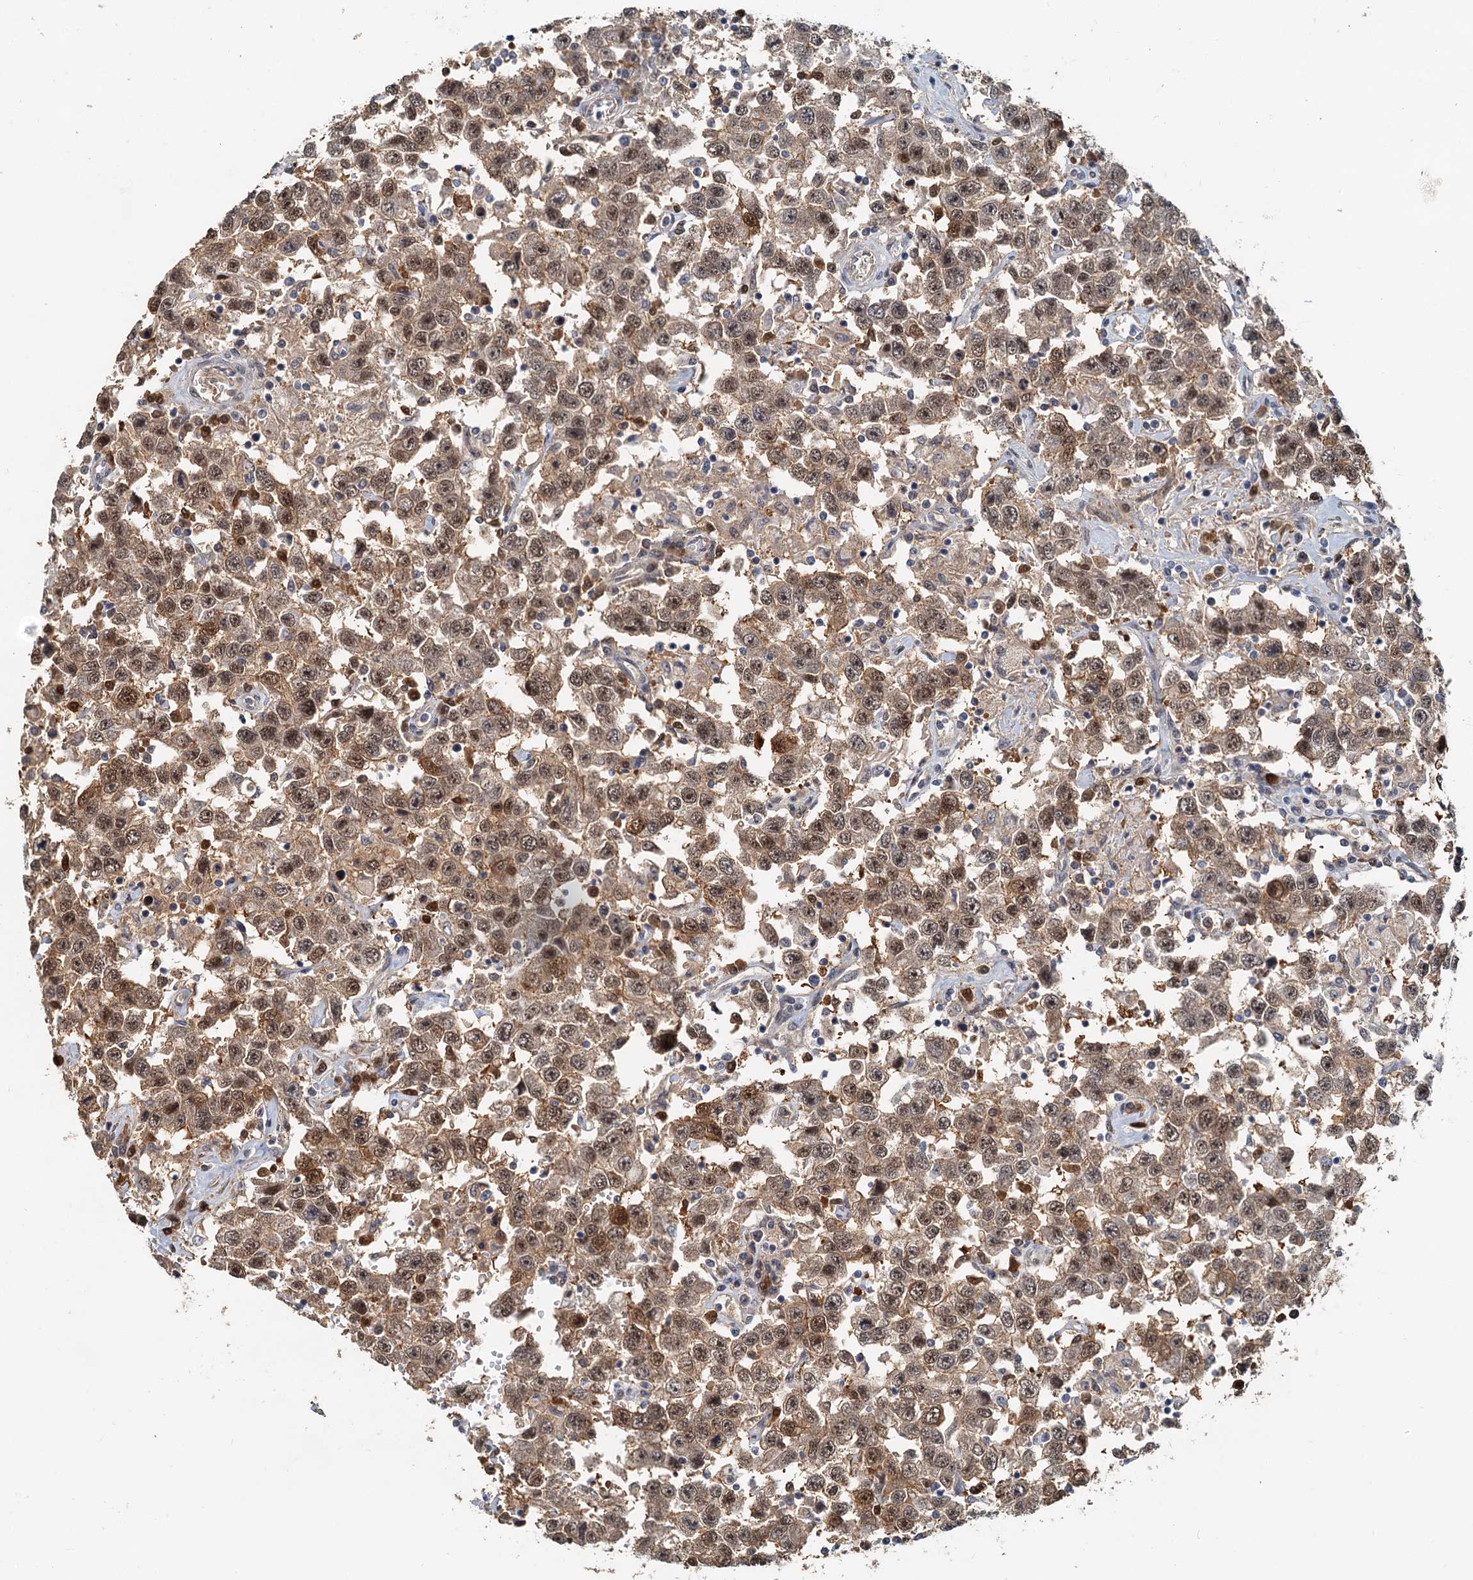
{"staining": {"intensity": "moderate", "quantity": ">75%", "location": "cytoplasmic/membranous,nuclear"}, "tissue": "testis cancer", "cell_type": "Tumor cells", "image_type": "cancer", "snomed": [{"axis": "morphology", "description": "Seminoma, NOS"}, {"axis": "topography", "description": "Testis"}], "caption": "An immunohistochemistry (IHC) photomicrograph of neoplastic tissue is shown. Protein staining in brown highlights moderate cytoplasmic/membranous and nuclear positivity in testis cancer (seminoma) within tumor cells.", "gene": "SPINDOC", "patient": {"sex": "male", "age": 41}}